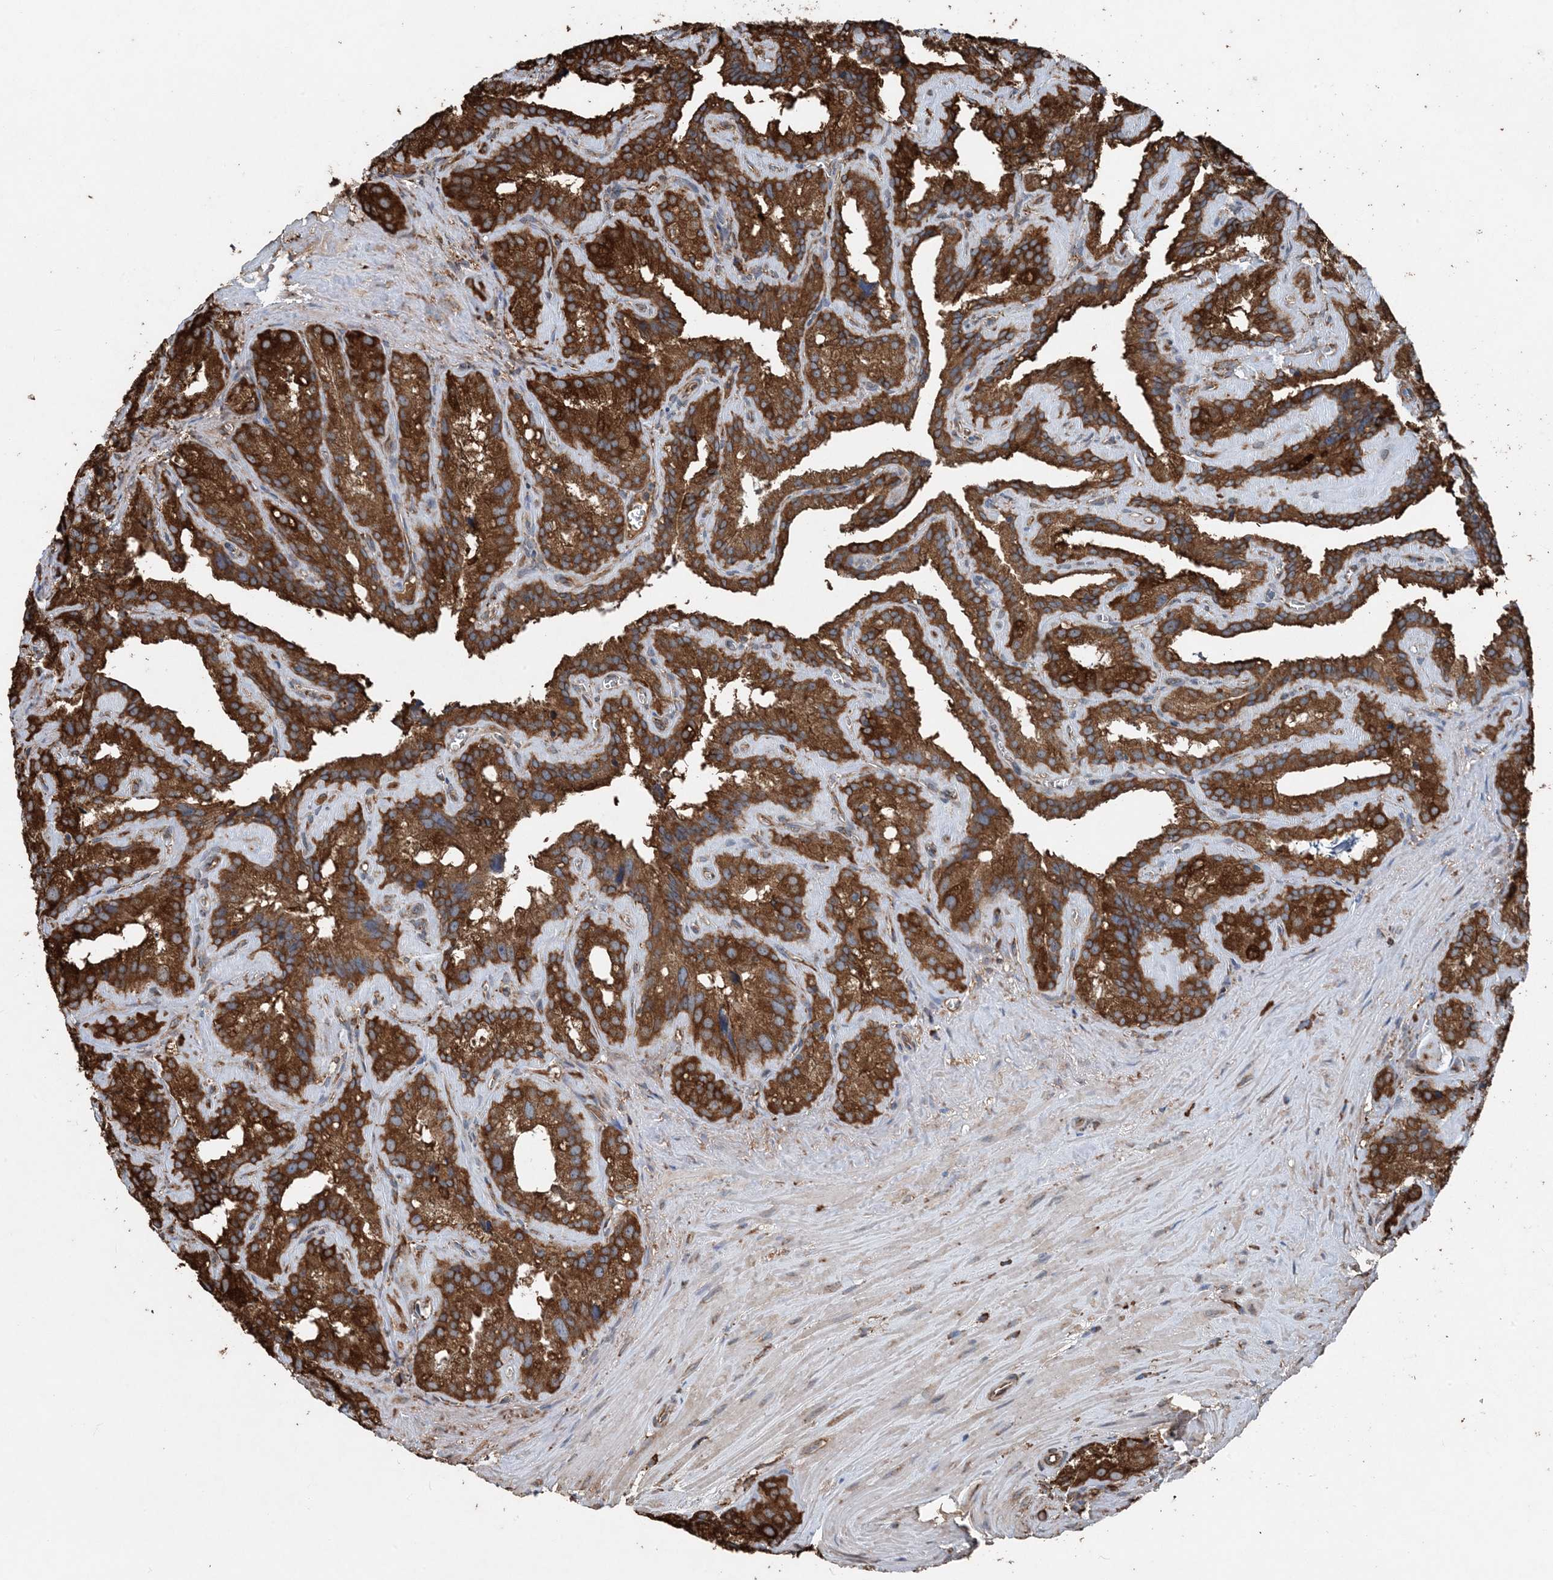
{"staining": {"intensity": "strong", "quantity": ">75%", "location": "cytoplasmic/membranous"}, "tissue": "seminal vesicle", "cell_type": "Glandular cells", "image_type": "normal", "snomed": [{"axis": "morphology", "description": "Normal tissue, NOS"}, {"axis": "topography", "description": "Prostate"}, {"axis": "topography", "description": "Seminal veicle"}], "caption": "A histopathology image of seminal vesicle stained for a protein reveals strong cytoplasmic/membranous brown staining in glandular cells.", "gene": "PDIA6", "patient": {"sex": "male", "age": 59}}